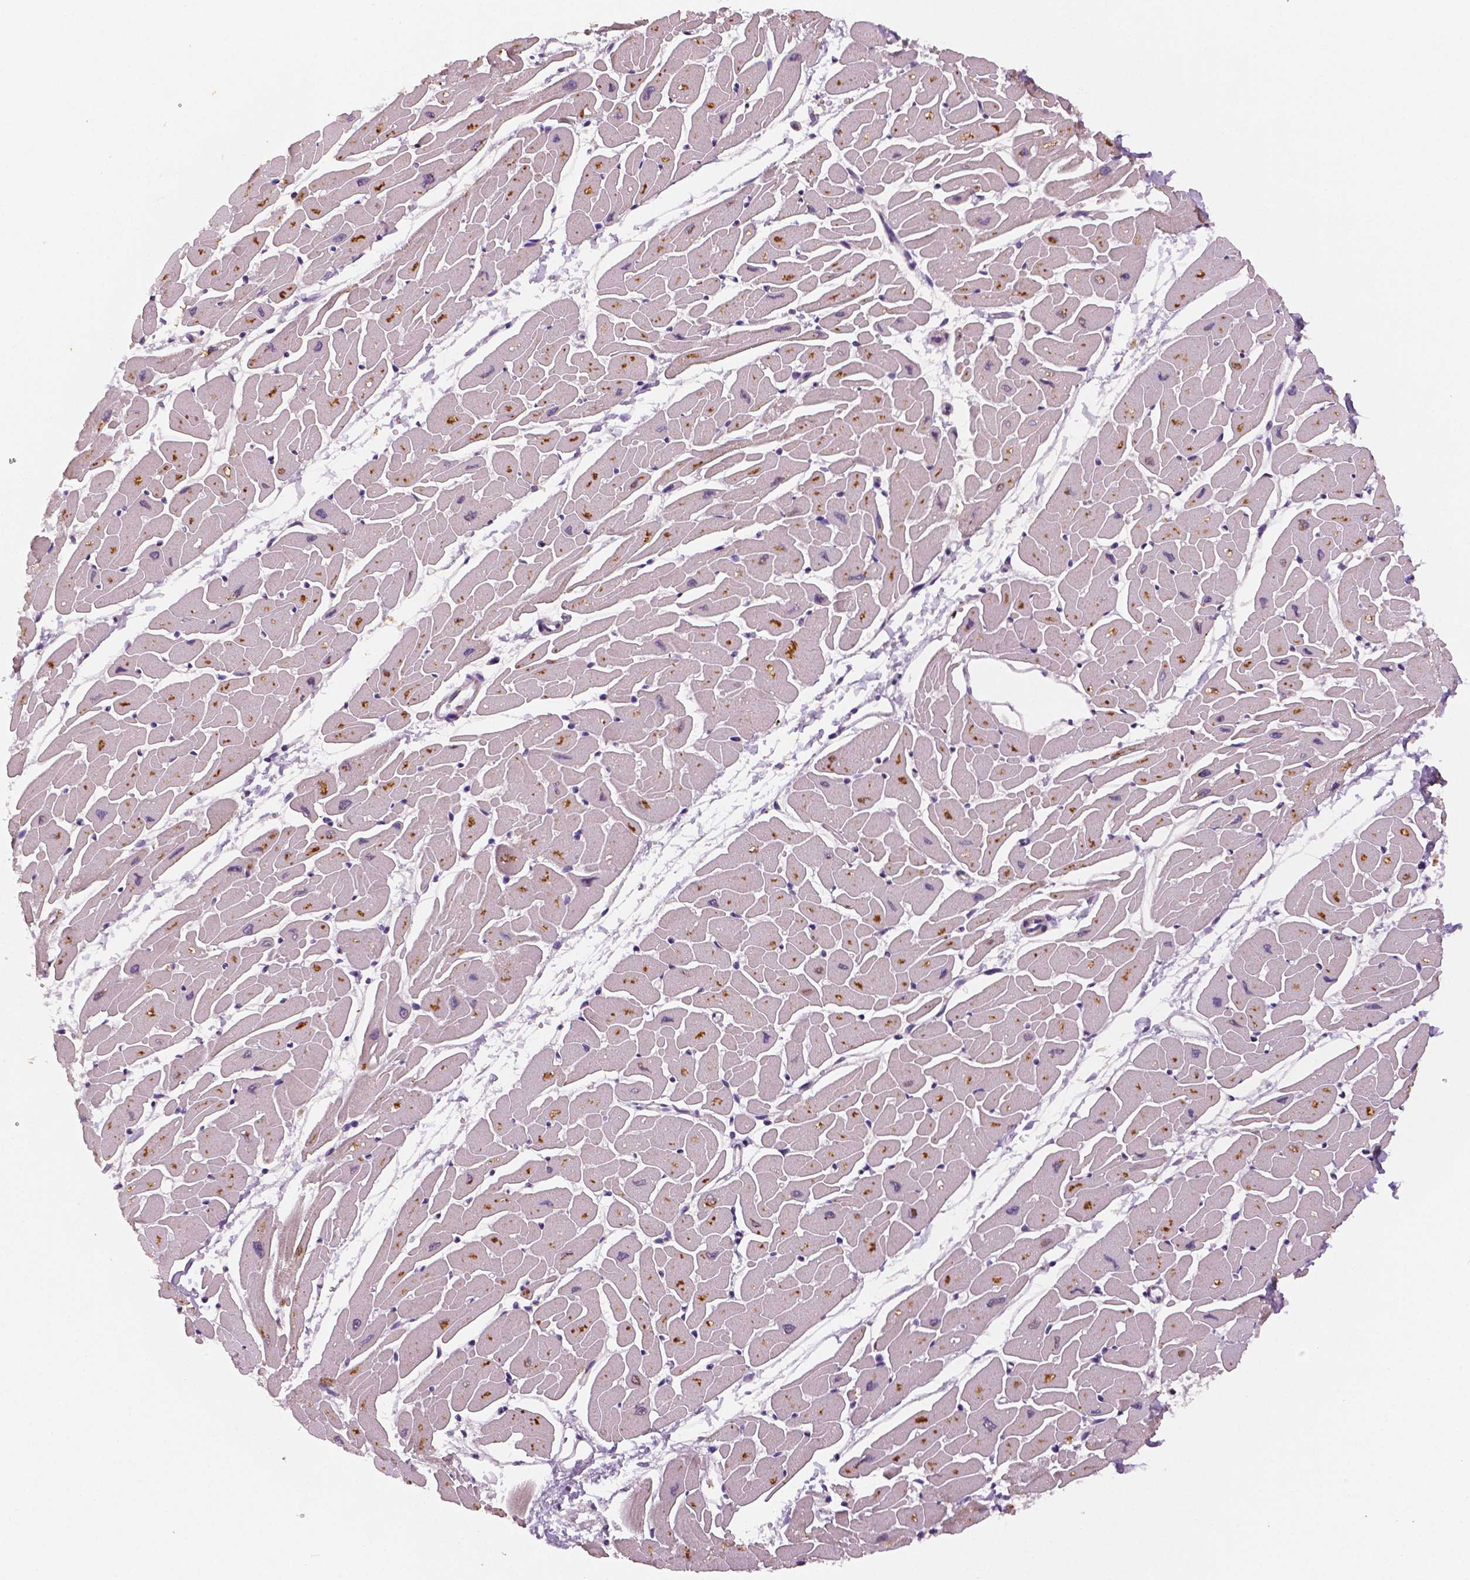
{"staining": {"intensity": "negative", "quantity": "none", "location": "none"}, "tissue": "heart muscle", "cell_type": "Cardiomyocytes", "image_type": "normal", "snomed": [{"axis": "morphology", "description": "Normal tissue, NOS"}, {"axis": "topography", "description": "Heart"}], "caption": "The image demonstrates no significant staining in cardiomyocytes of heart muscle.", "gene": "STAT3", "patient": {"sex": "male", "age": 57}}